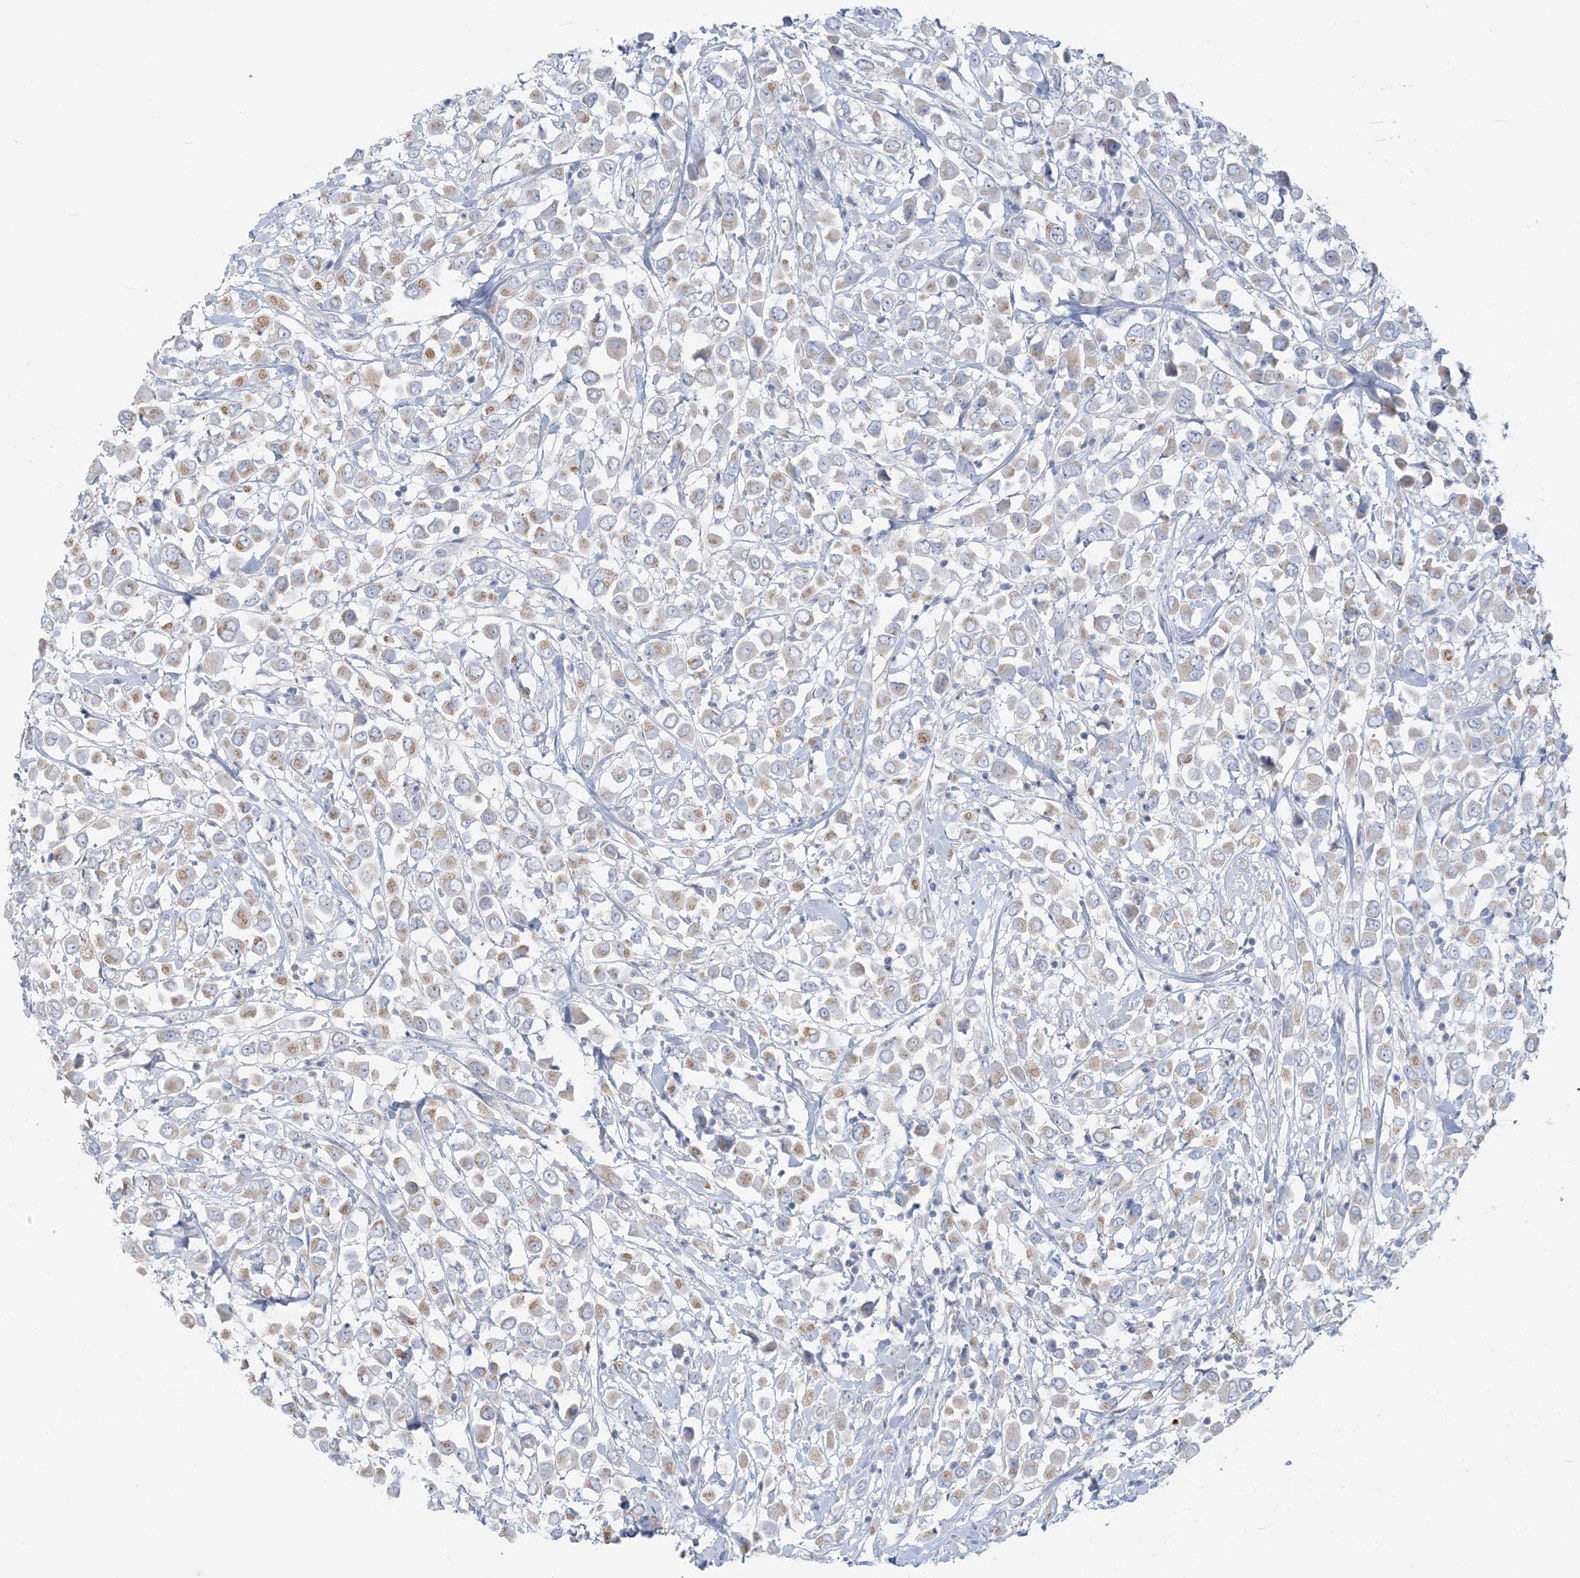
{"staining": {"intensity": "weak", "quantity": ">75%", "location": "cytoplasmic/membranous"}, "tissue": "breast cancer", "cell_type": "Tumor cells", "image_type": "cancer", "snomed": [{"axis": "morphology", "description": "Duct carcinoma"}, {"axis": "topography", "description": "Breast"}], "caption": "Breast cancer (intraductal carcinoma) stained for a protein demonstrates weak cytoplasmic/membranous positivity in tumor cells.", "gene": "SCML1", "patient": {"sex": "female", "age": 61}}